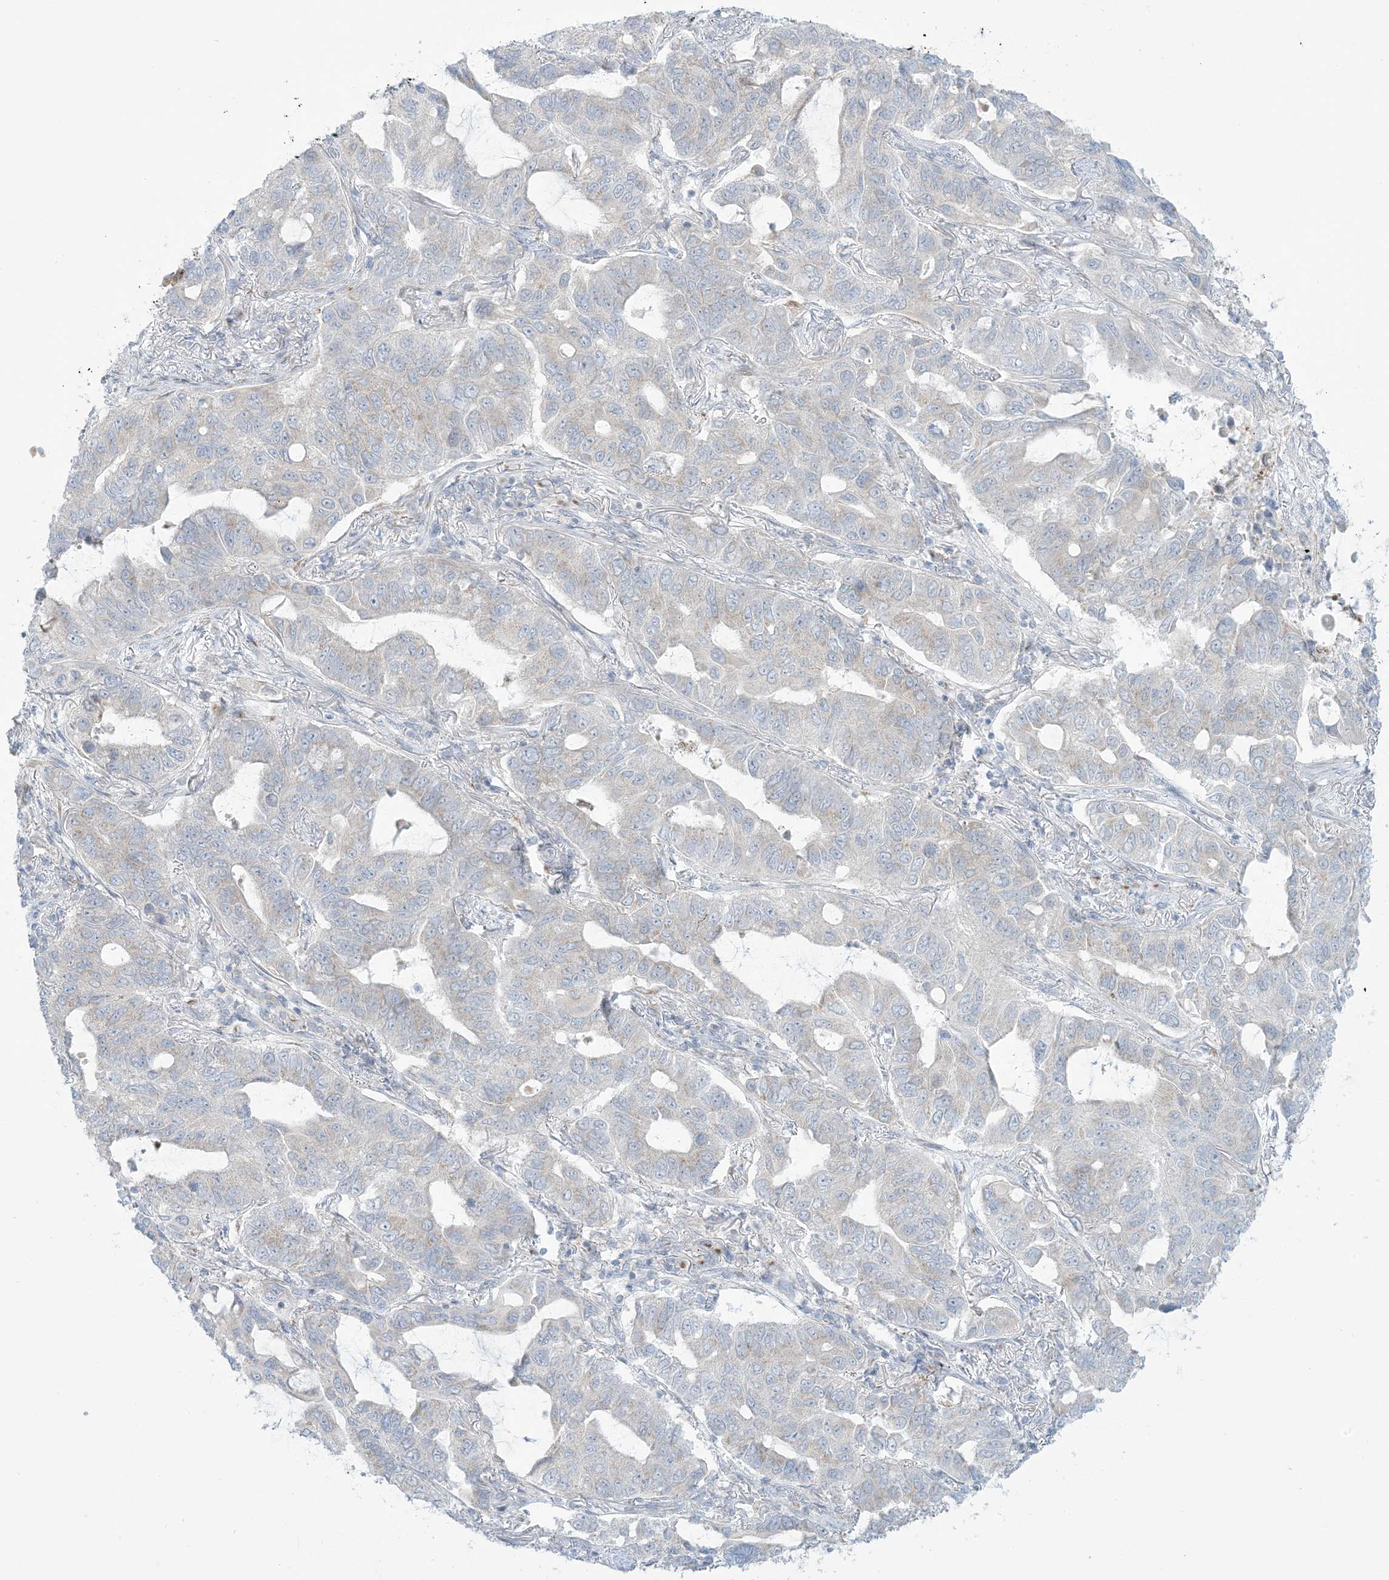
{"staining": {"intensity": "negative", "quantity": "none", "location": "none"}, "tissue": "lung cancer", "cell_type": "Tumor cells", "image_type": "cancer", "snomed": [{"axis": "morphology", "description": "Adenocarcinoma, NOS"}, {"axis": "topography", "description": "Lung"}], "caption": "Immunohistochemical staining of lung cancer (adenocarcinoma) displays no significant expression in tumor cells.", "gene": "AFTPH", "patient": {"sex": "male", "age": 64}}